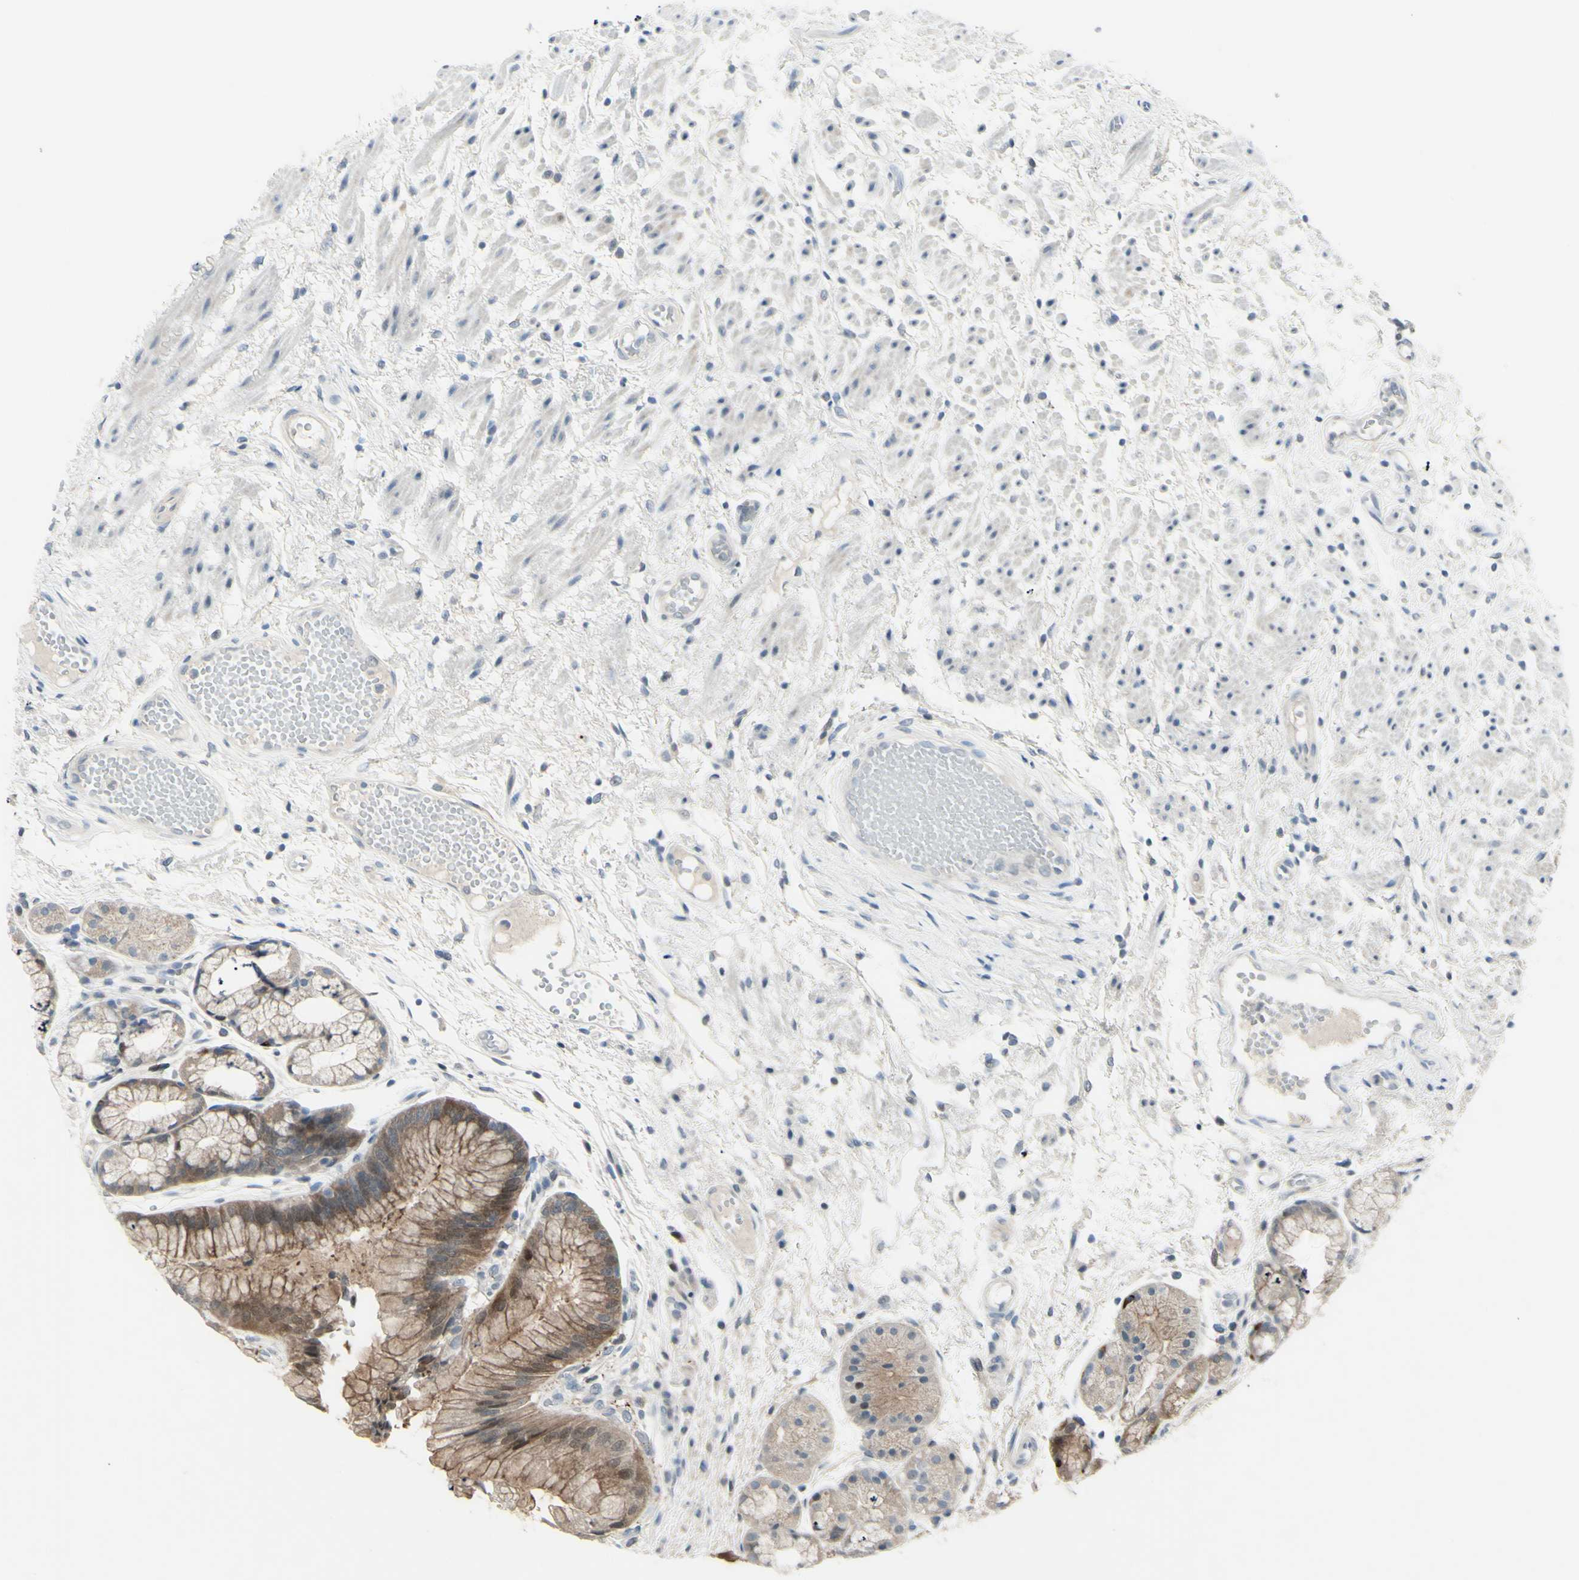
{"staining": {"intensity": "moderate", "quantity": "25%-75%", "location": "cytoplasmic/membranous"}, "tissue": "stomach", "cell_type": "Glandular cells", "image_type": "normal", "snomed": [{"axis": "morphology", "description": "Normal tissue, NOS"}, {"axis": "topography", "description": "Stomach, upper"}], "caption": "This micrograph demonstrates immunohistochemistry staining of normal human stomach, with medium moderate cytoplasmic/membranous positivity in about 25%-75% of glandular cells.", "gene": "ETNK1", "patient": {"sex": "male", "age": 72}}